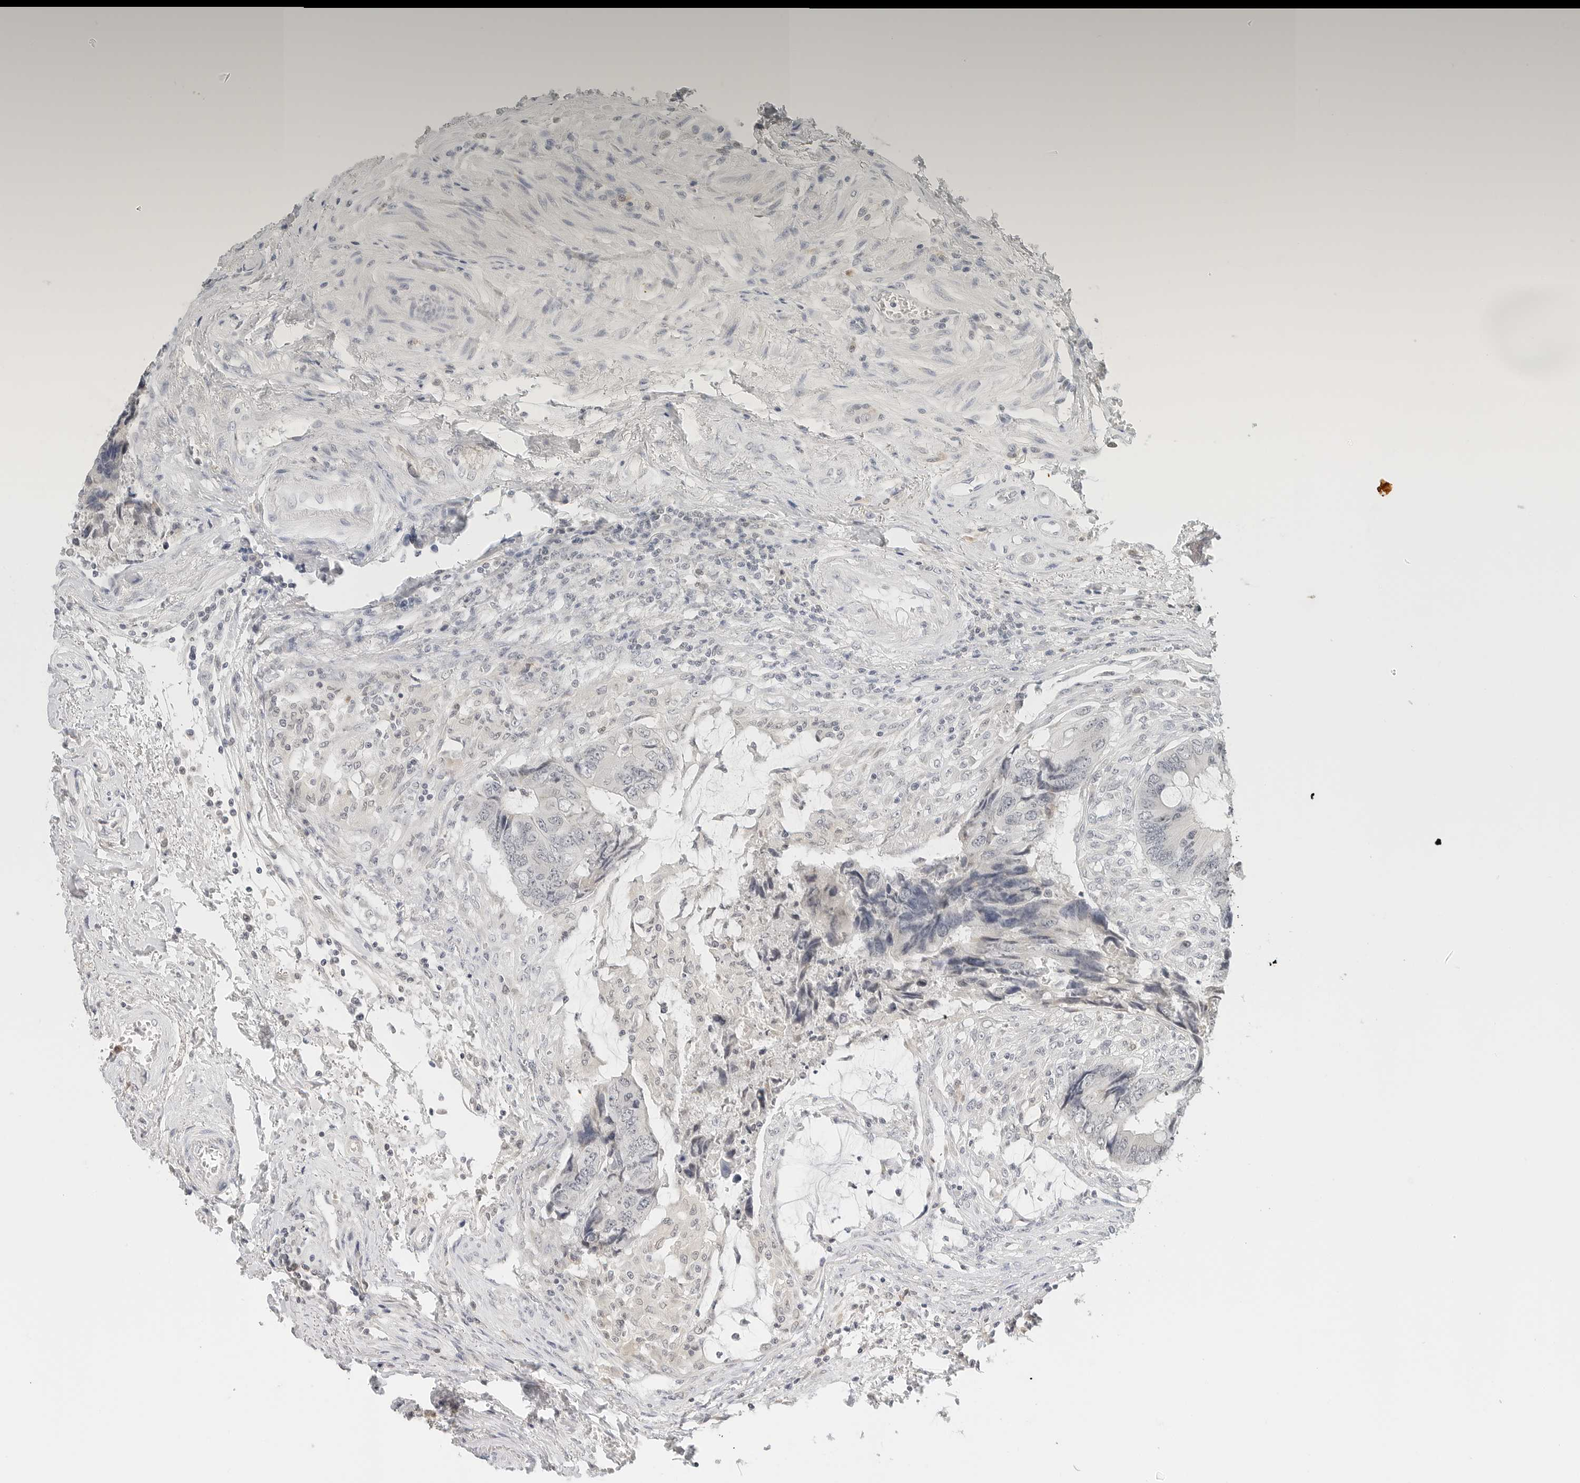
{"staining": {"intensity": "negative", "quantity": "none", "location": "none"}, "tissue": "colorectal cancer", "cell_type": "Tumor cells", "image_type": "cancer", "snomed": [{"axis": "morphology", "description": "Adenocarcinoma, NOS"}, {"axis": "topography", "description": "Rectum"}], "caption": "An immunohistochemistry (IHC) micrograph of adenocarcinoma (colorectal) is shown. There is no staining in tumor cells of adenocarcinoma (colorectal). (Immunohistochemistry (ihc), brightfield microscopy, high magnification).", "gene": "NEO1", "patient": {"sex": "male", "age": 84}}